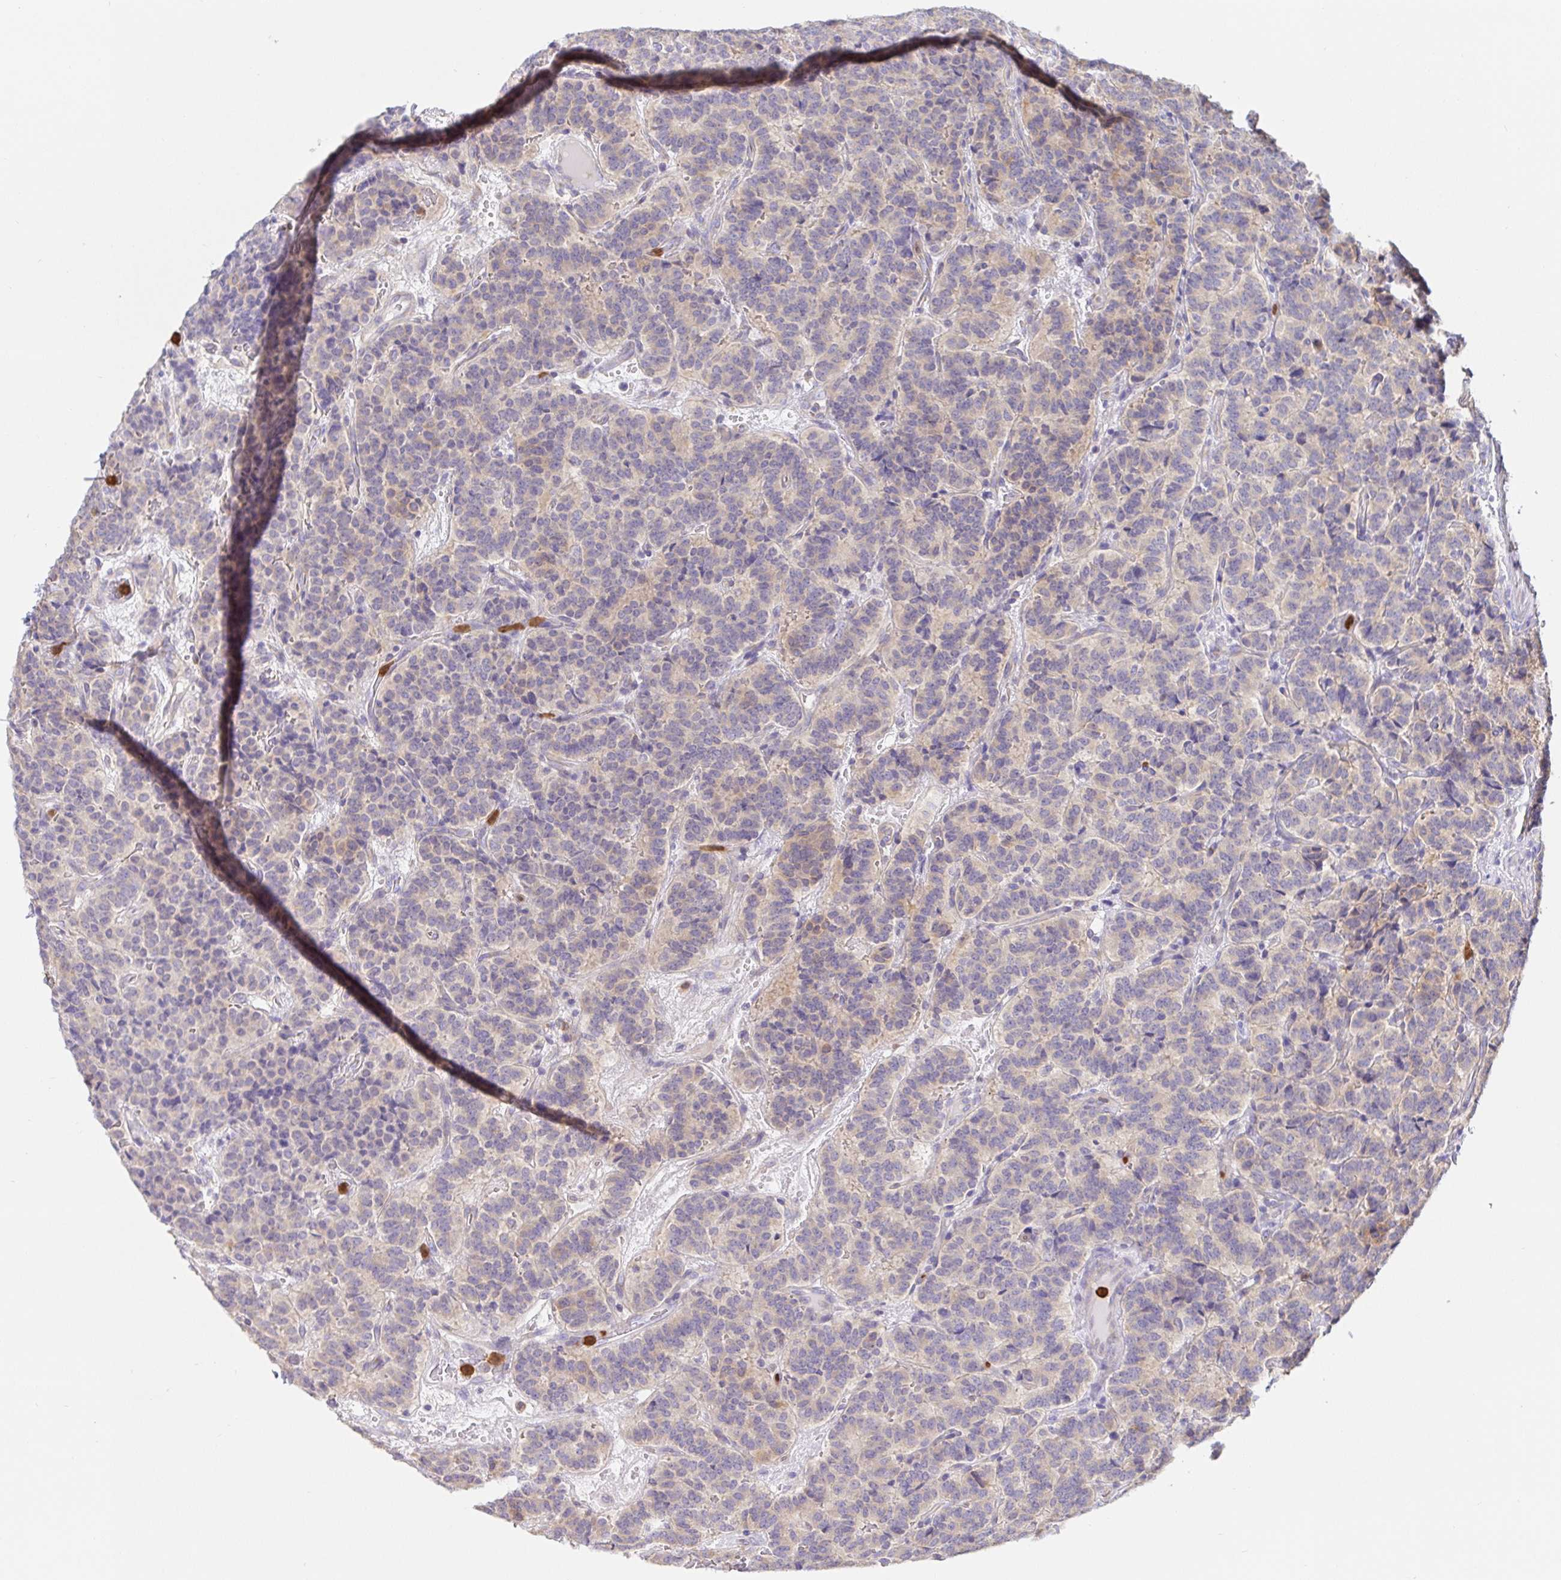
{"staining": {"intensity": "negative", "quantity": "none", "location": "none"}, "tissue": "carcinoid", "cell_type": "Tumor cells", "image_type": "cancer", "snomed": [{"axis": "morphology", "description": "Carcinoid, malignant, NOS"}, {"axis": "topography", "description": "Pancreas"}], "caption": "Image shows no significant protein positivity in tumor cells of carcinoid (malignant). Brightfield microscopy of IHC stained with DAB (3,3'-diaminobenzidine) (brown) and hematoxylin (blue), captured at high magnification.", "gene": "PDPK1", "patient": {"sex": "male", "age": 36}}